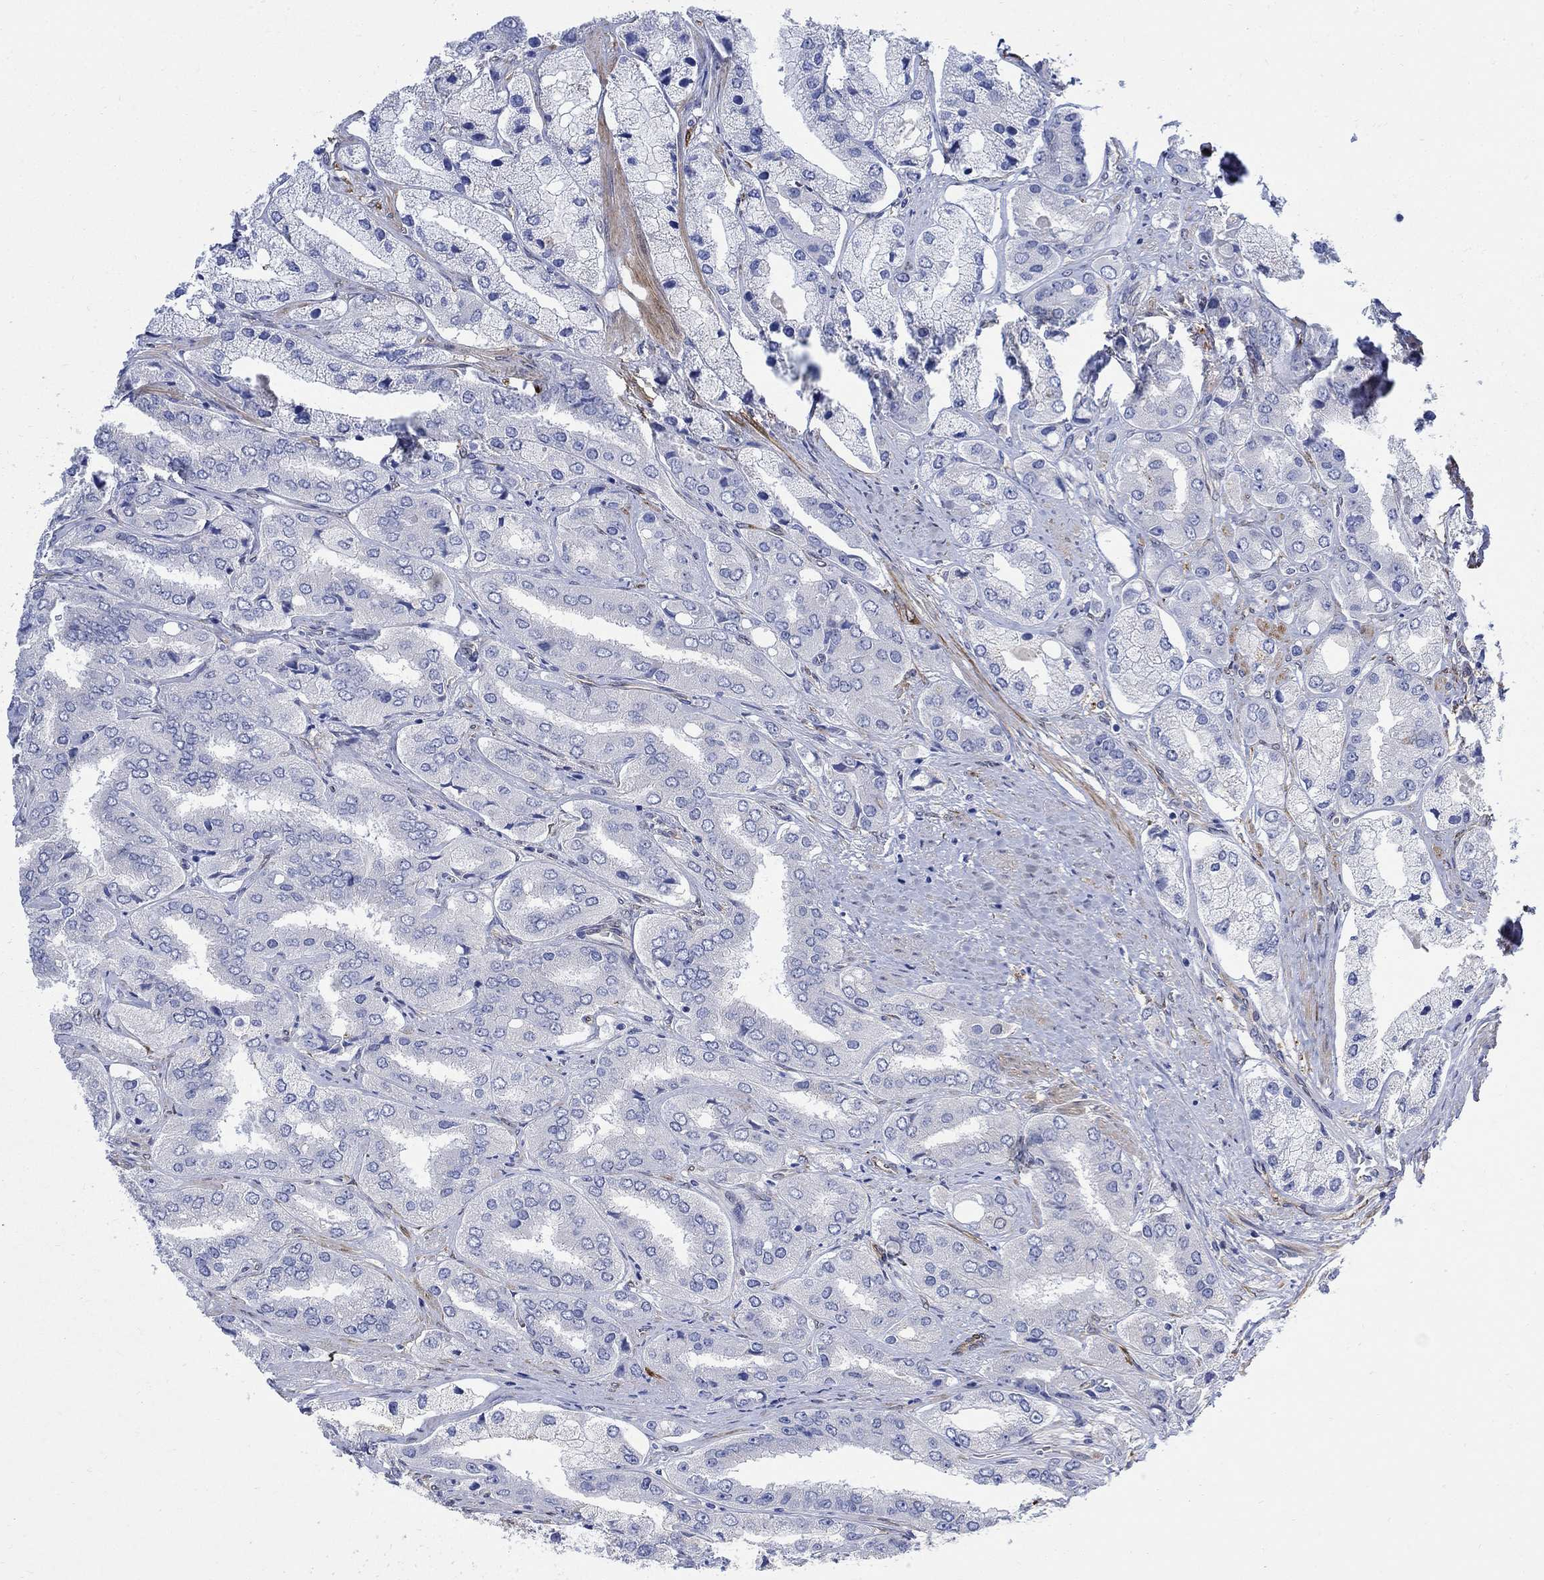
{"staining": {"intensity": "negative", "quantity": "none", "location": "none"}, "tissue": "prostate cancer", "cell_type": "Tumor cells", "image_type": "cancer", "snomed": [{"axis": "morphology", "description": "Adenocarcinoma, Low grade"}, {"axis": "topography", "description": "Prostate"}], "caption": "Tumor cells are negative for brown protein staining in prostate cancer.", "gene": "TGM2", "patient": {"sex": "male", "age": 69}}